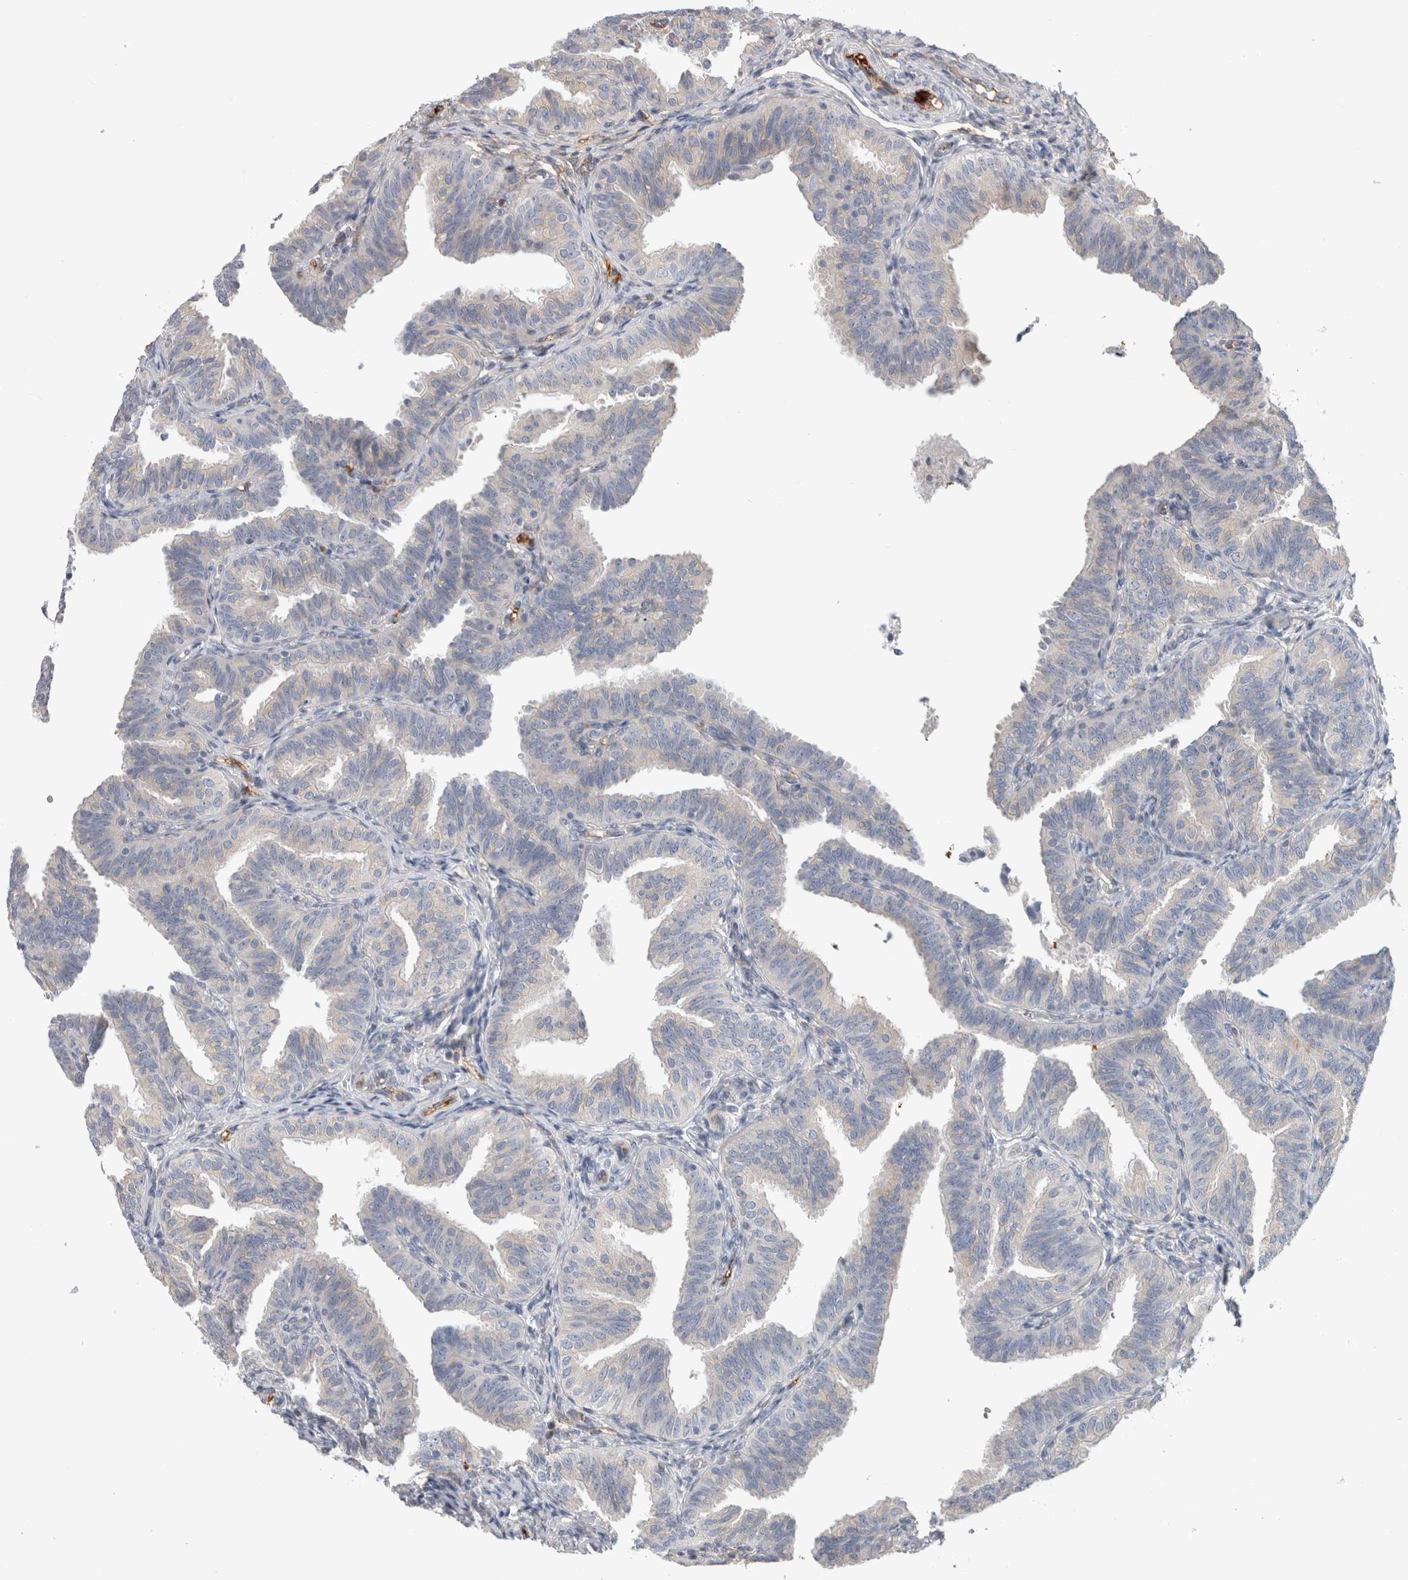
{"staining": {"intensity": "negative", "quantity": "none", "location": "none"}, "tissue": "fallopian tube", "cell_type": "Glandular cells", "image_type": "normal", "snomed": [{"axis": "morphology", "description": "Normal tissue, NOS"}, {"axis": "topography", "description": "Fallopian tube"}], "caption": "Immunohistochemical staining of unremarkable fallopian tube exhibits no significant positivity in glandular cells. Nuclei are stained in blue.", "gene": "TBCE", "patient": {"sex": "female", "age": 35}}